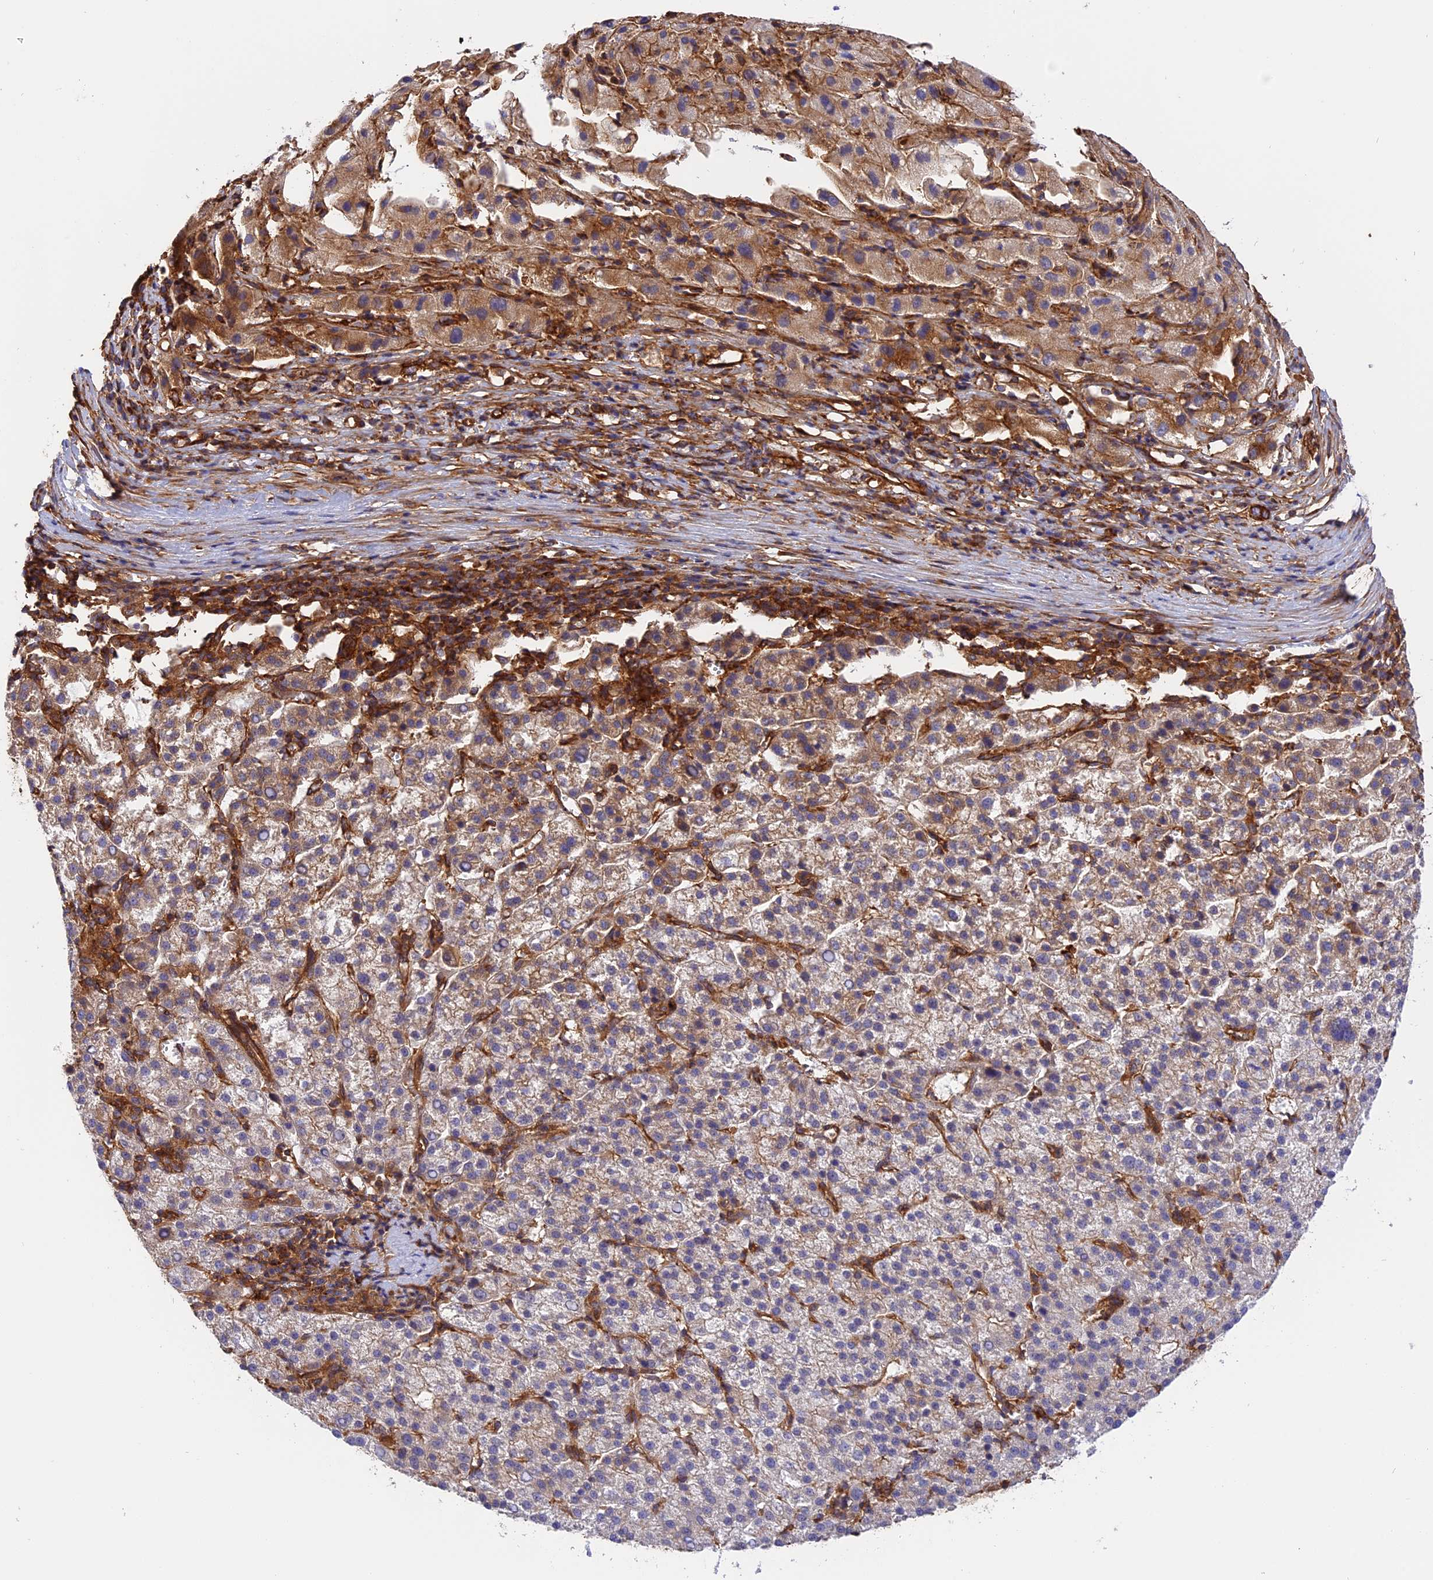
{"staining": {"intensity": "negative", "quantity": "none", "location": "none"}, "tissue": "liver cancer", "cell_type": "Tumor cells", "image_type": "cancer", "snomed": [{"axis": "morphology", "description": "Carcinoma, Hepatocellular, NOS"}, {"axis": "topography", "description": "Liver"}], "caption": "High magnification brightfield microscopy of hepatocellular carcinoma (liver) stained with DAB (3,3'-diaminobenzidine) (brown) and counterstained with hematoxylin (blue): tumor cells show no significant expression.", "gene": "C5orf22", "patient": {"sex": "female", "age": 58}}